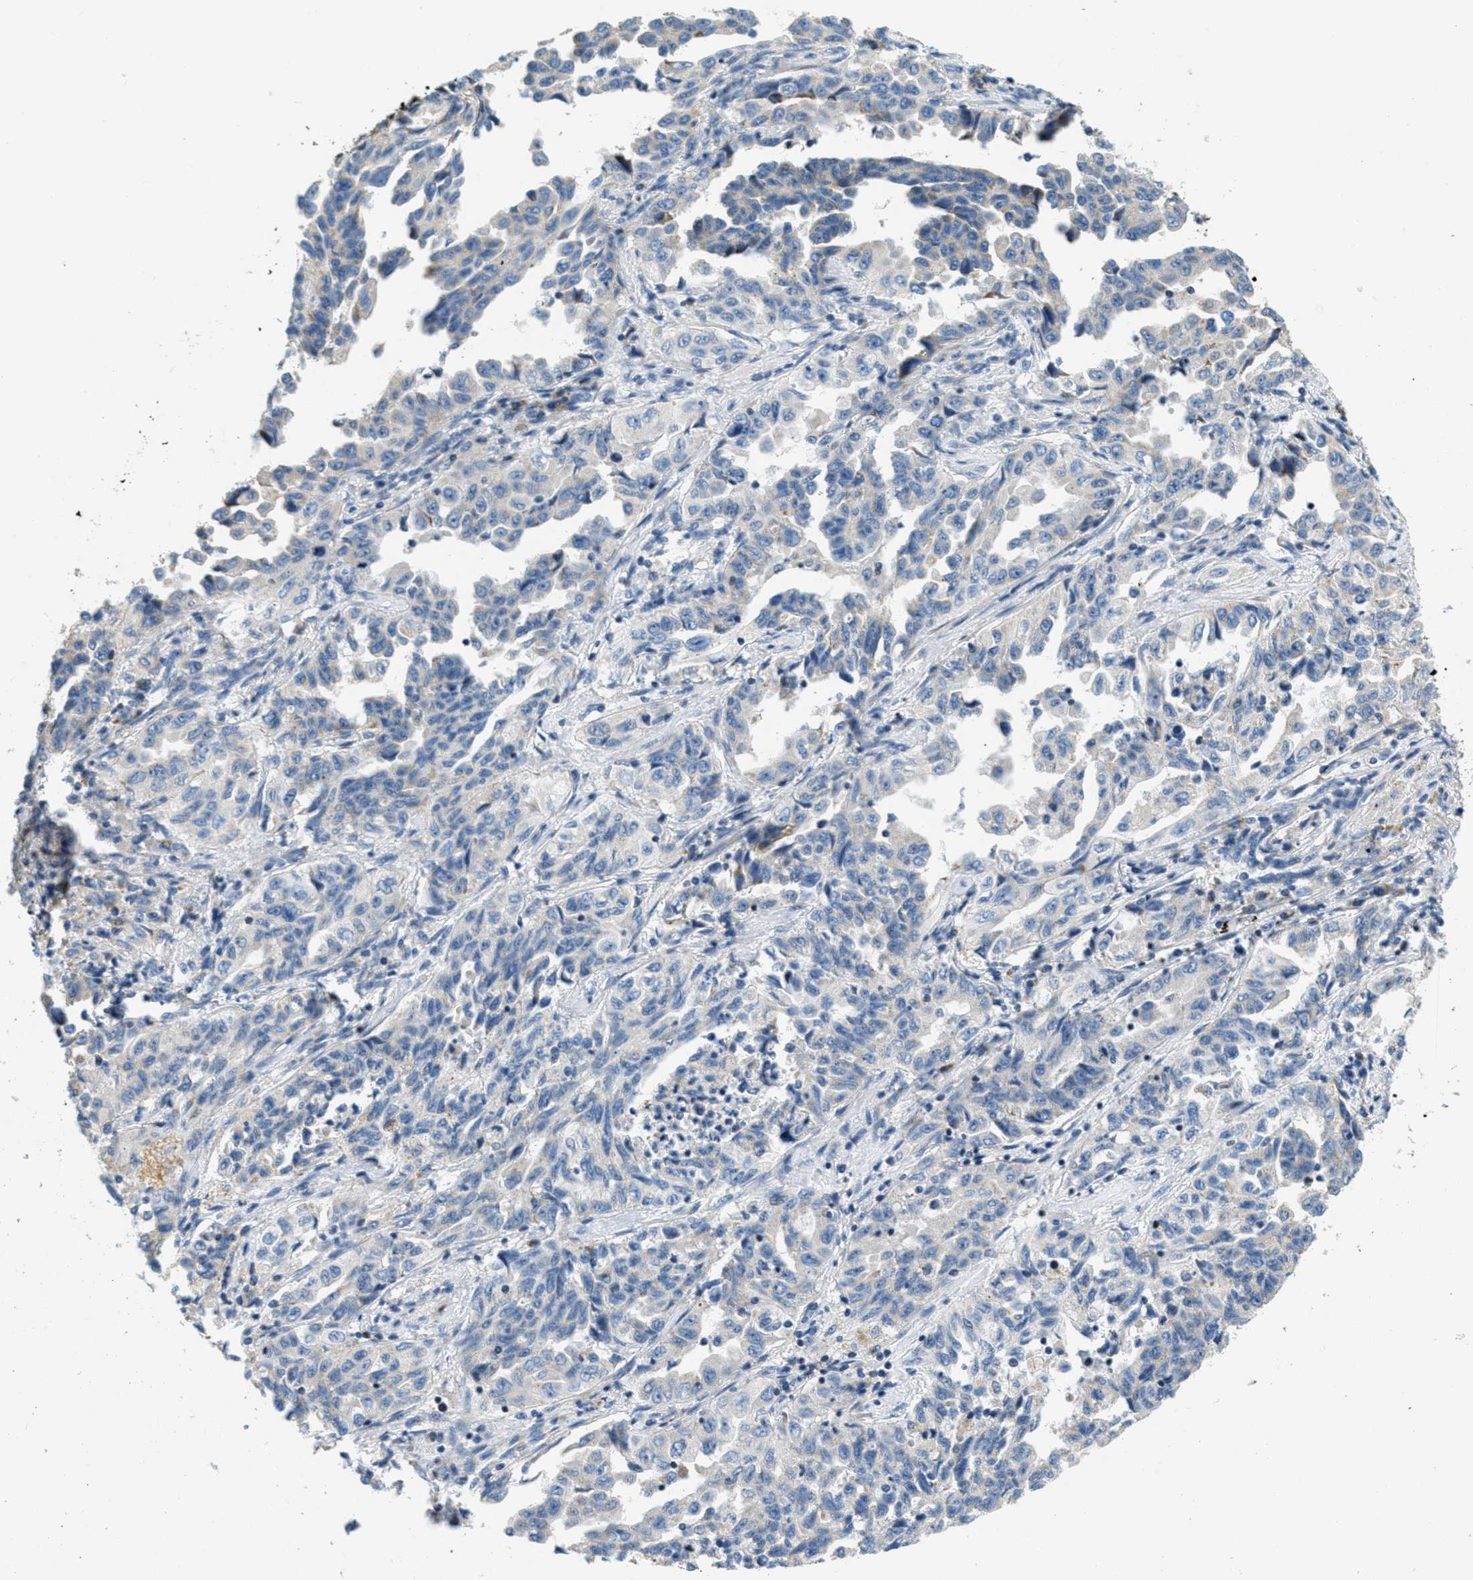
{"staining": {"intensity": "negative", "quantity": "none", "location": "none"}, "tissue": "lung cancer", "cell_type": "Tumor cells", "image_type": "cancer", "snomed": [{"axis": "morphology", "description": "Adenocarcinoma, NOS"}, {"axis": "topography", "description": "Lung"}], "caption": "Tumor cells show no significant positivity in lung cancer (adenocarcinoma).", "gene": "CA4", "patient": {"sex": "female", "age": 51}}